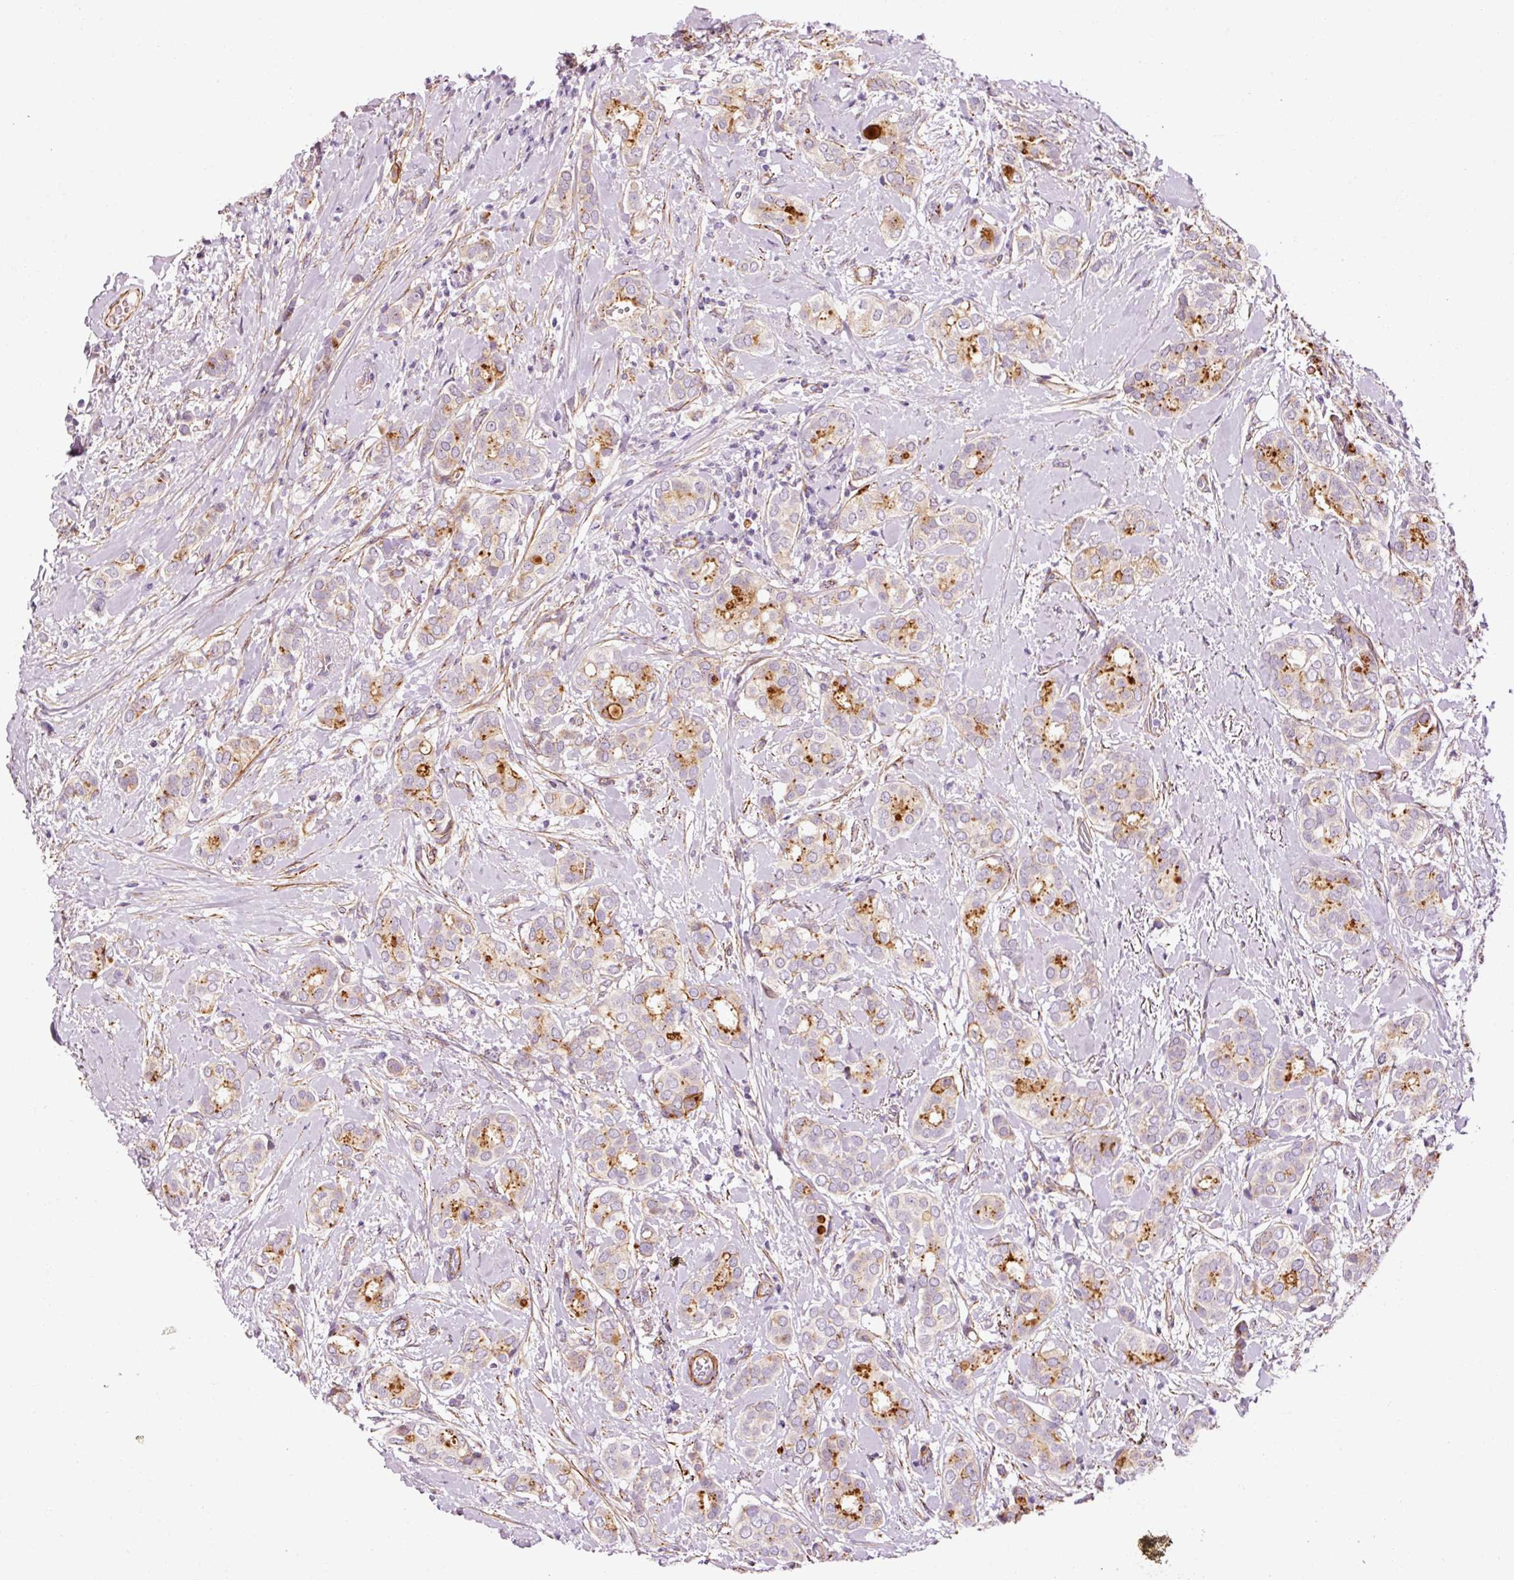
{"staining": {"intensity": "strong", "quantity": "25%-75%", "location": "cytoplasmic/membranous"}, "tissue": "breast cancer", "cell_type": "Tumor cells", "image_type": "cancer", "snomed": [{"axis": "morphology", "description": "Duct carcinoma"}, {"axis": "topography", "description": "Breast"}], "caption": "Breast cancer (invasive ductal carcinoma) stained with a brown dye exhibits strong cytoplasmic/membranous positive staining in approximately 25%-75% of tumor cells.", "gene": "ANKRD20A1", "patient": {"sex": "female", "age": 73}}